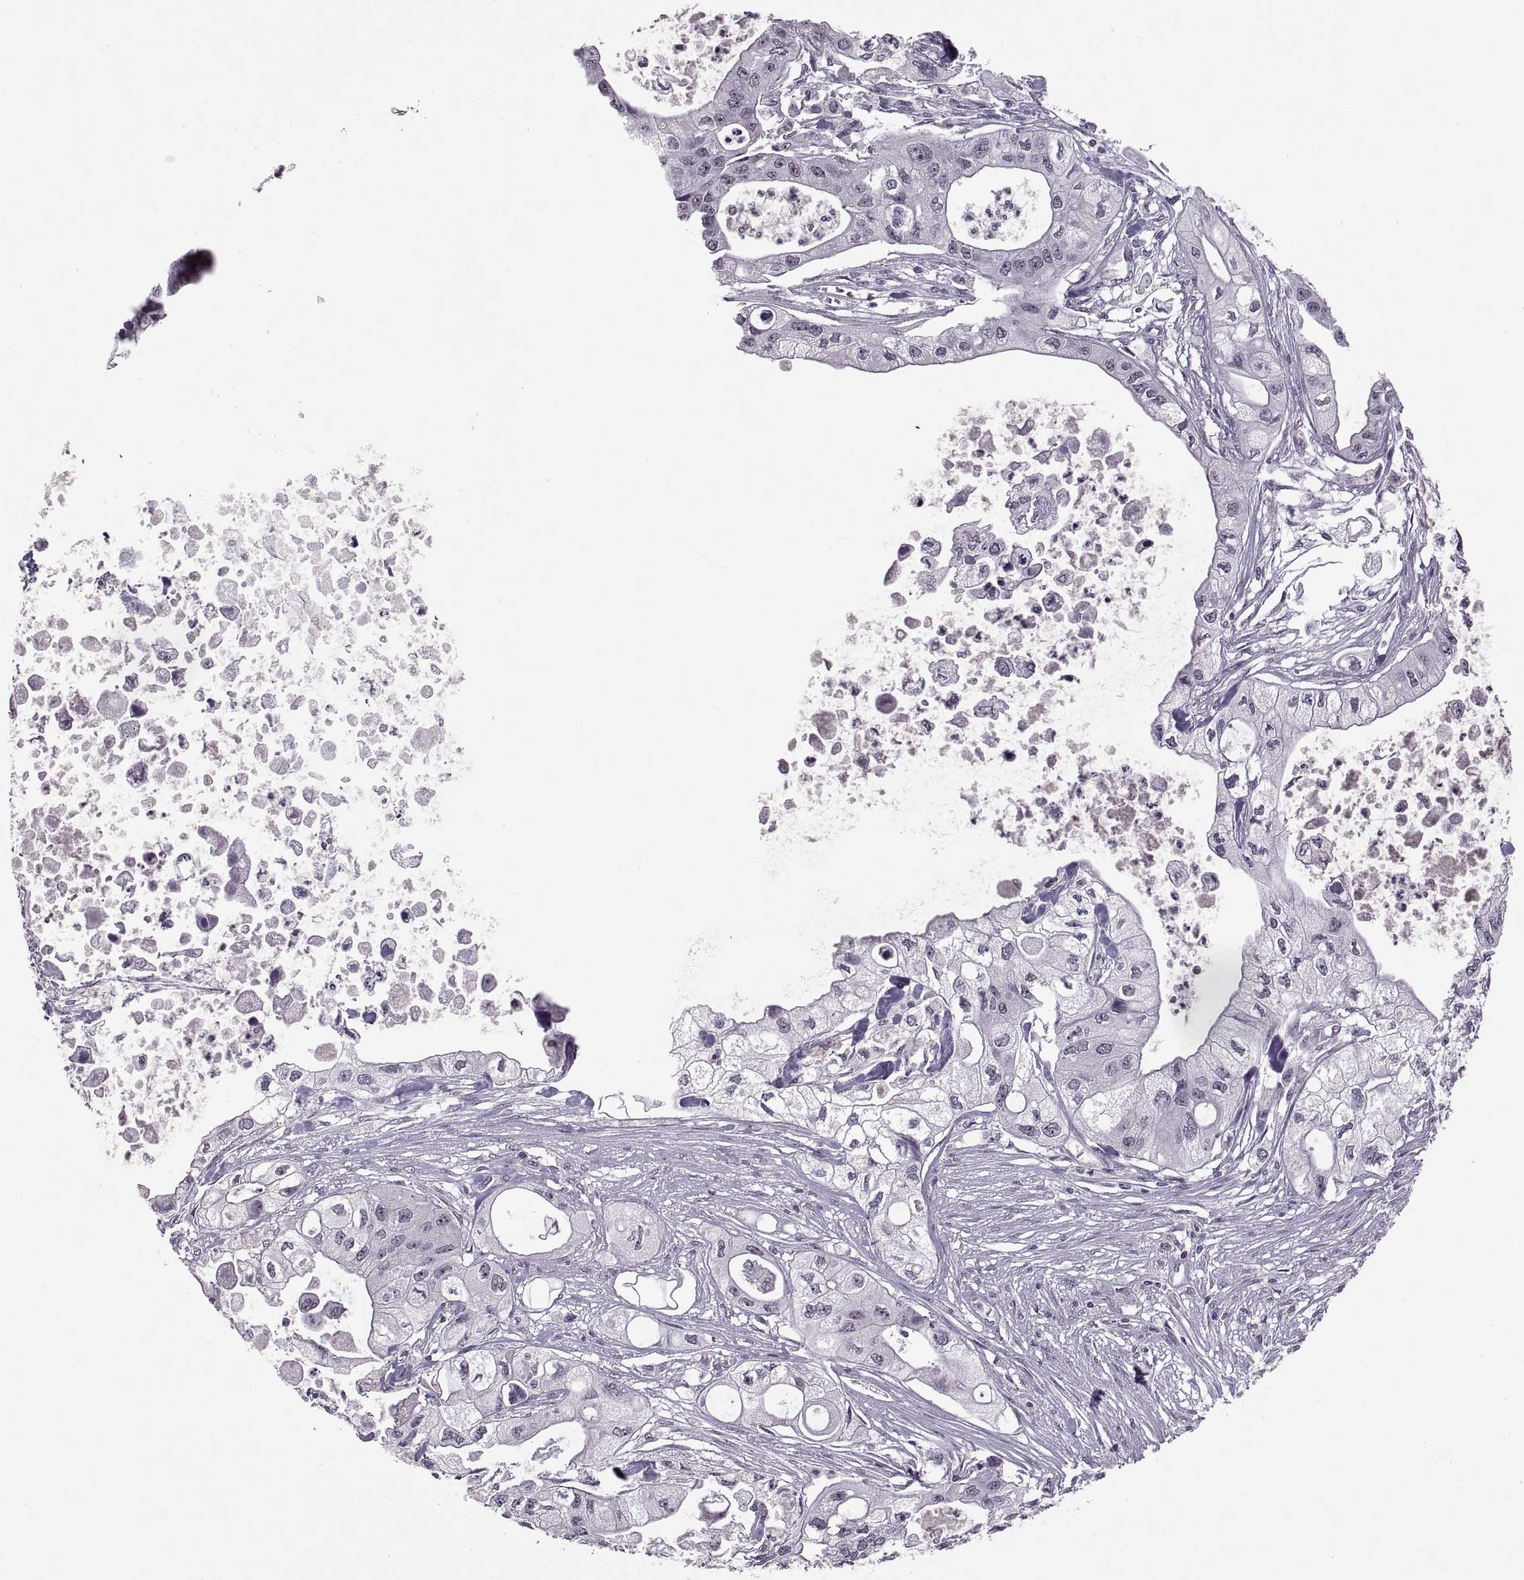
{"staining": {"intensity": "negative", "quantity": "none", "location": "none"}, "tissue": "pancreatic cancer", "cell_type": "Tumor cells", "image_type": "cancer", "snomed": [{"axis": "morphology", "description": "Adenocarcinoma, NOS"}, {"axis": "topography", "description": "Pancreas"}], "caption": "The photomicrograph reveals no staining of tumor cells in pancreatic cancer (adenocarcinoma). The staining is performed using DAB (3,3'-diaminobenzidine) brown chromogen with nuclei counter-stained in using hematoxylin.", "gene": "OTP", "patient": {"sex": "male", "age": 70}}